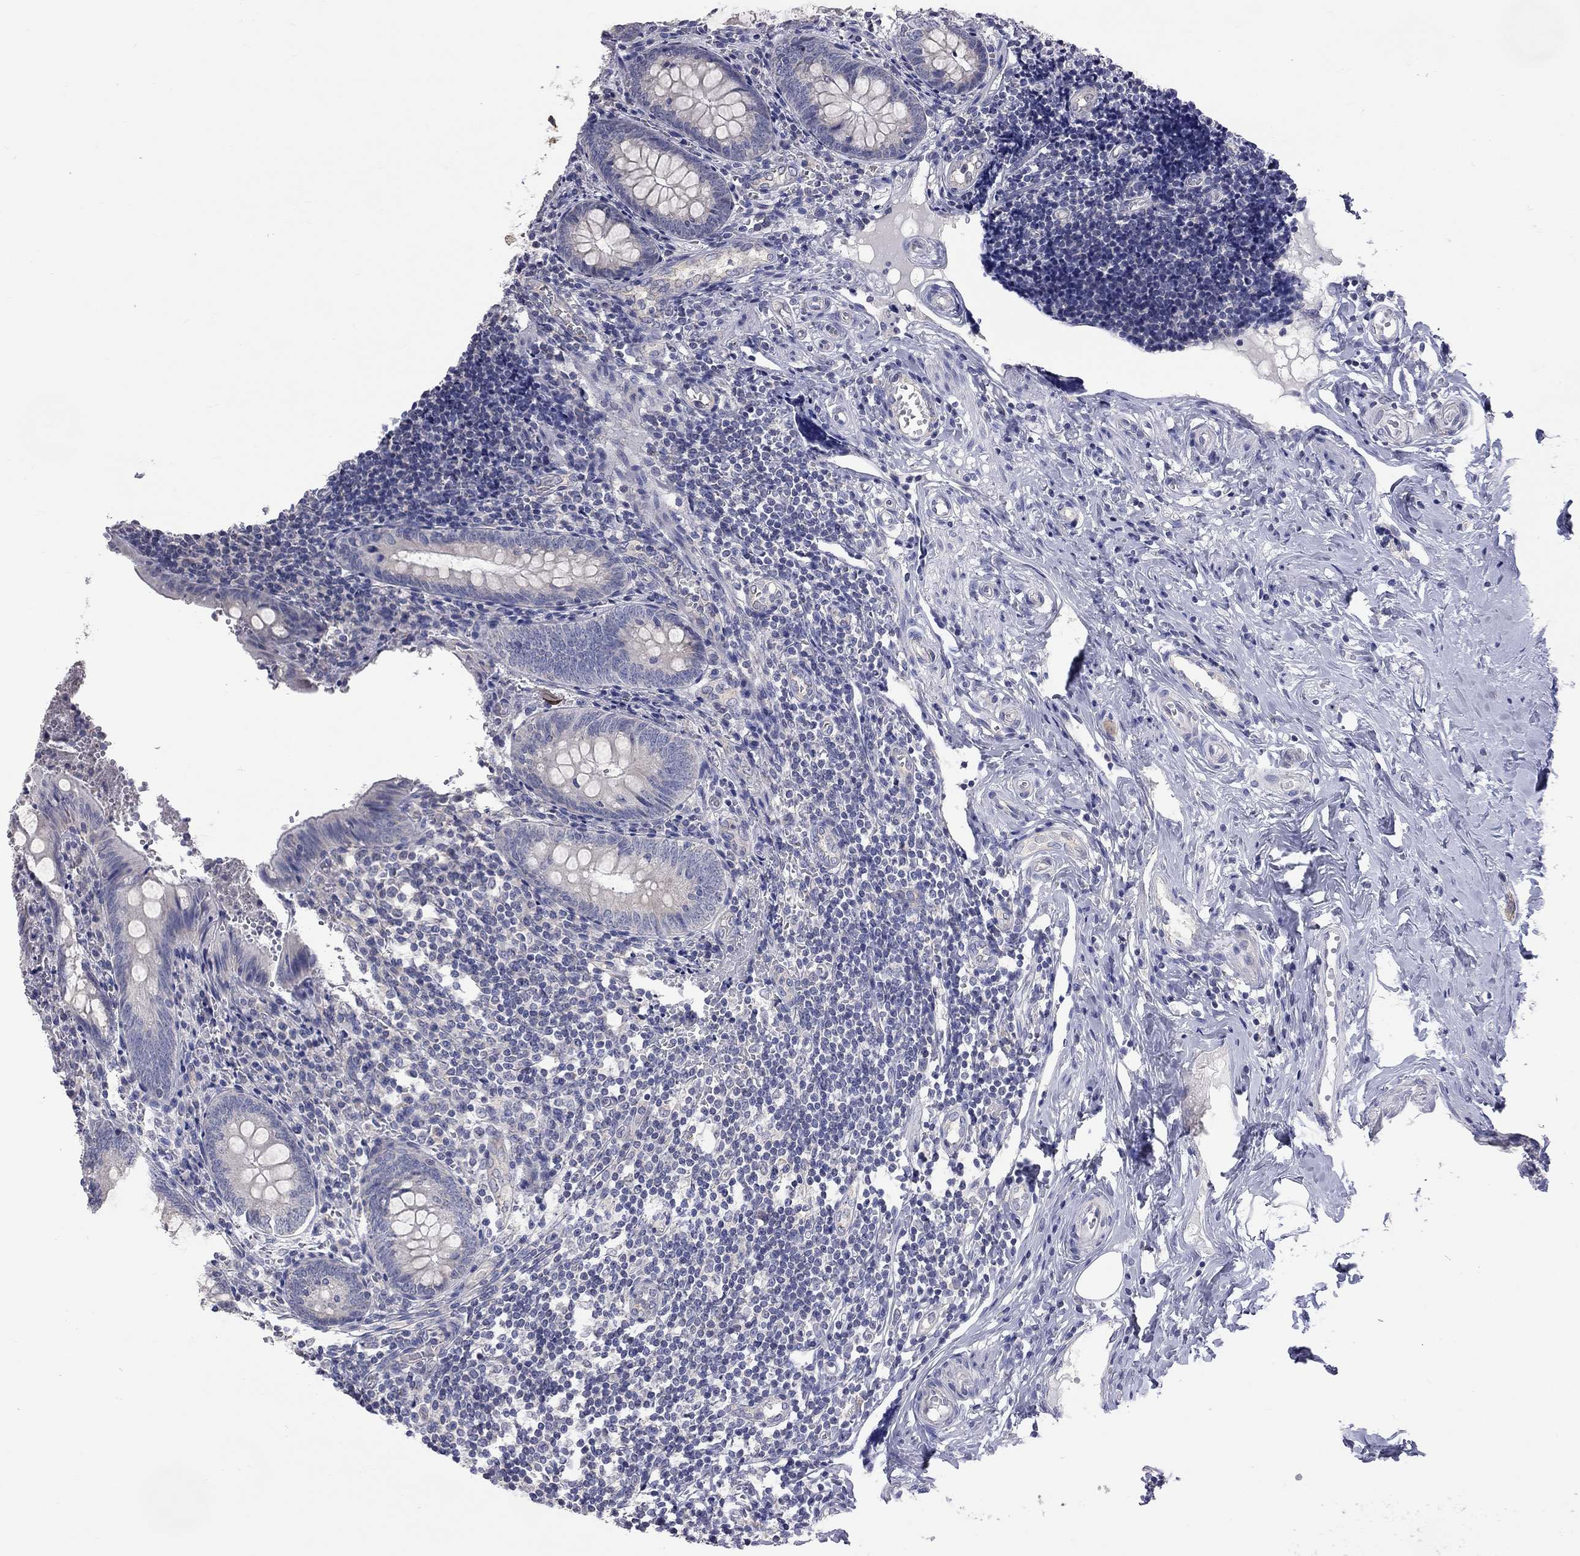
{"staining": {"intensity": "negative", "quantity": "none", "location": "none"}, "tissue": "appendix", "cell_type": "Glandular cells", "image_type": "normal", "snomed": [{"axis": "morphology", "description": "Normal tissue, NOS"}, {"axis": "topography", "description": "Appendix"}], "caption": "This is a photomicrograph of immunohistochemistry staining of benign appendix, which shows no expression in glandular cells.", "gene": "OPRK1", "patient": {"sex": "female", "age": 23}}